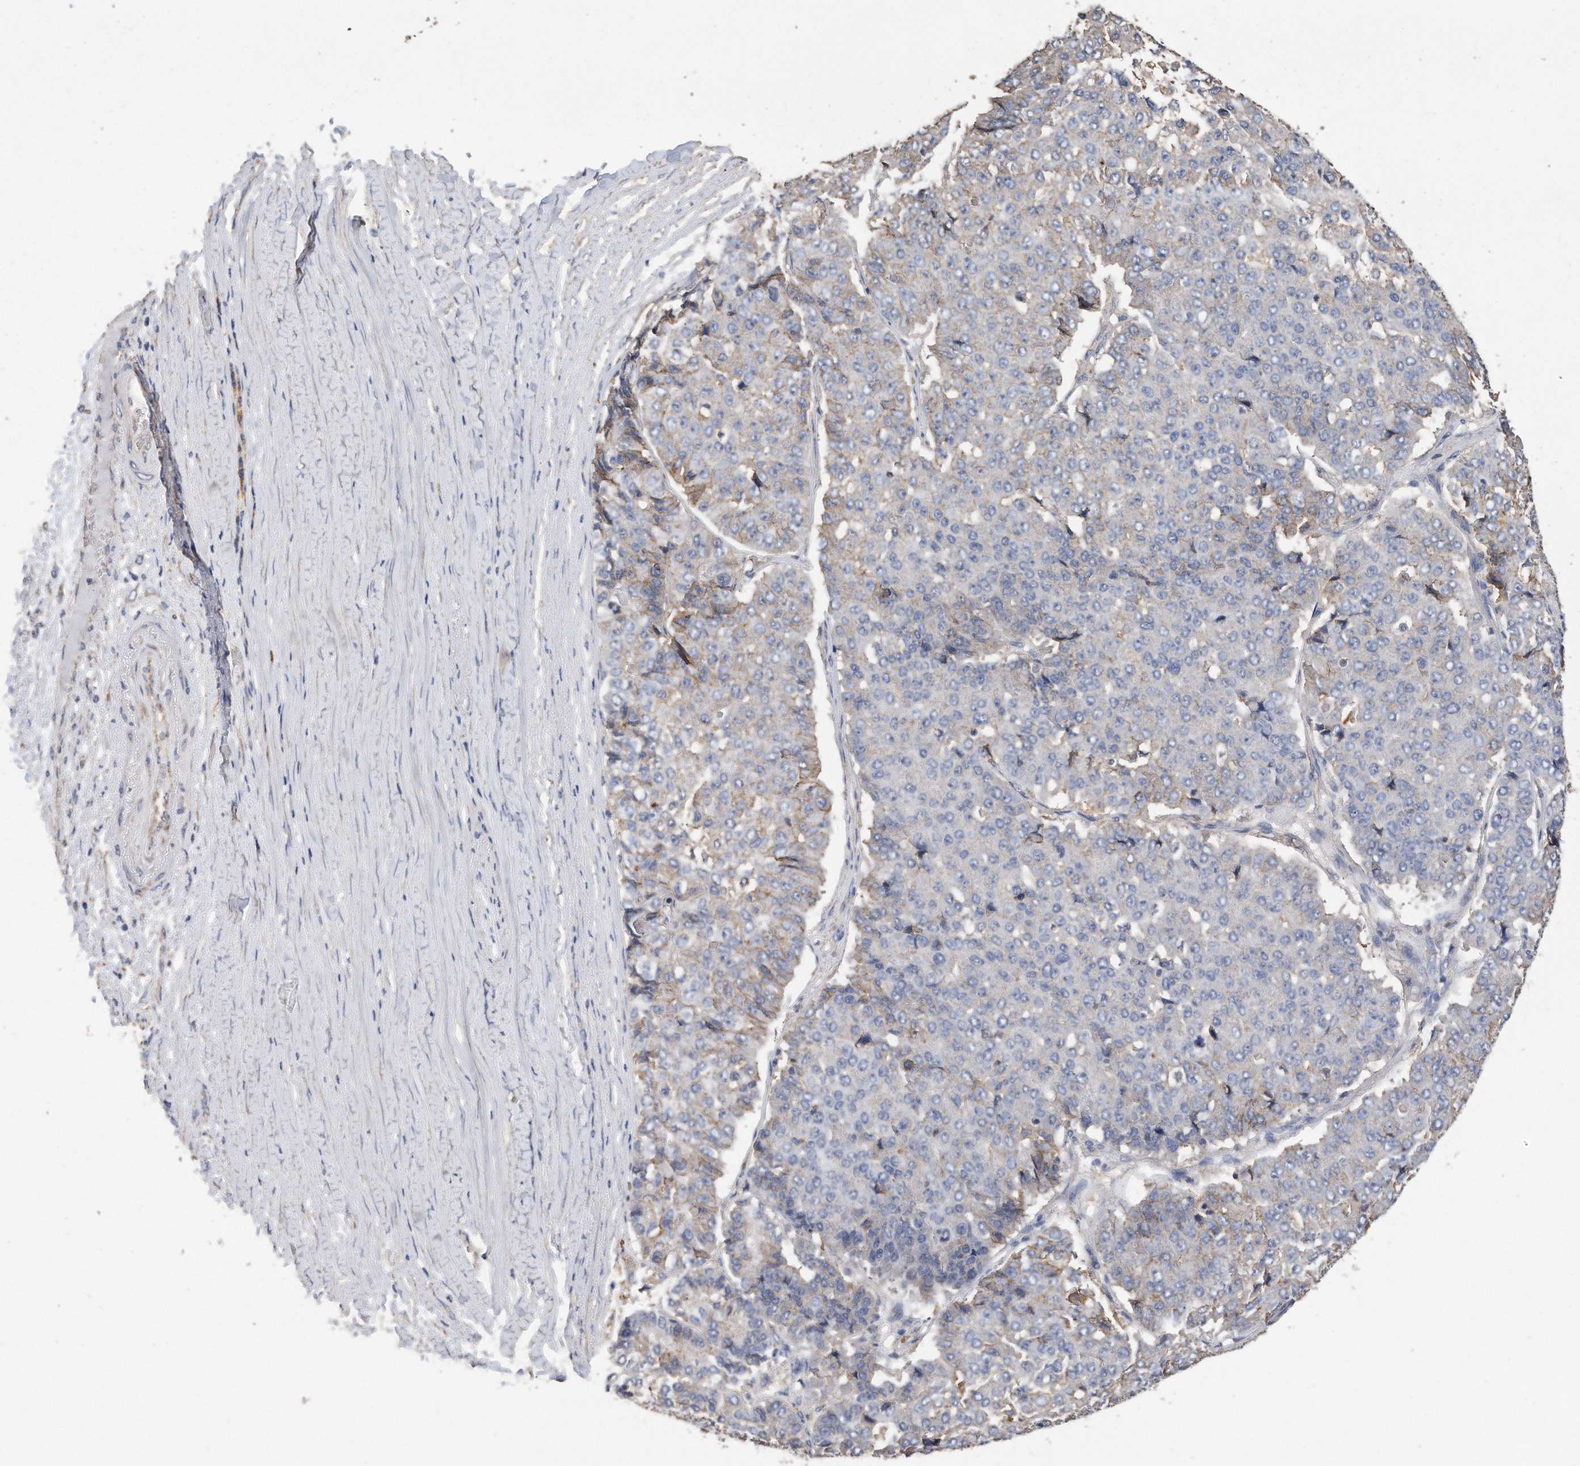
{"staining": {"intensity": "negative", "quantity": "none", "location": "none"}, "tissue": "pancreatic cancer", "cell_type": "Tumor cells", "image_type": "cancer", "snomed": [{"axis": "morphology", "description": "Adenocarcinoma, NOS"}, {"axis": "topography", "description": "Pancreas"}], "caption": "A photomicrograph of human pancreatic adenocarcinoma is negative for staining in tumor cells.", "gene": "CDCP1", "patient": {"sex": "male", "age": 50}}